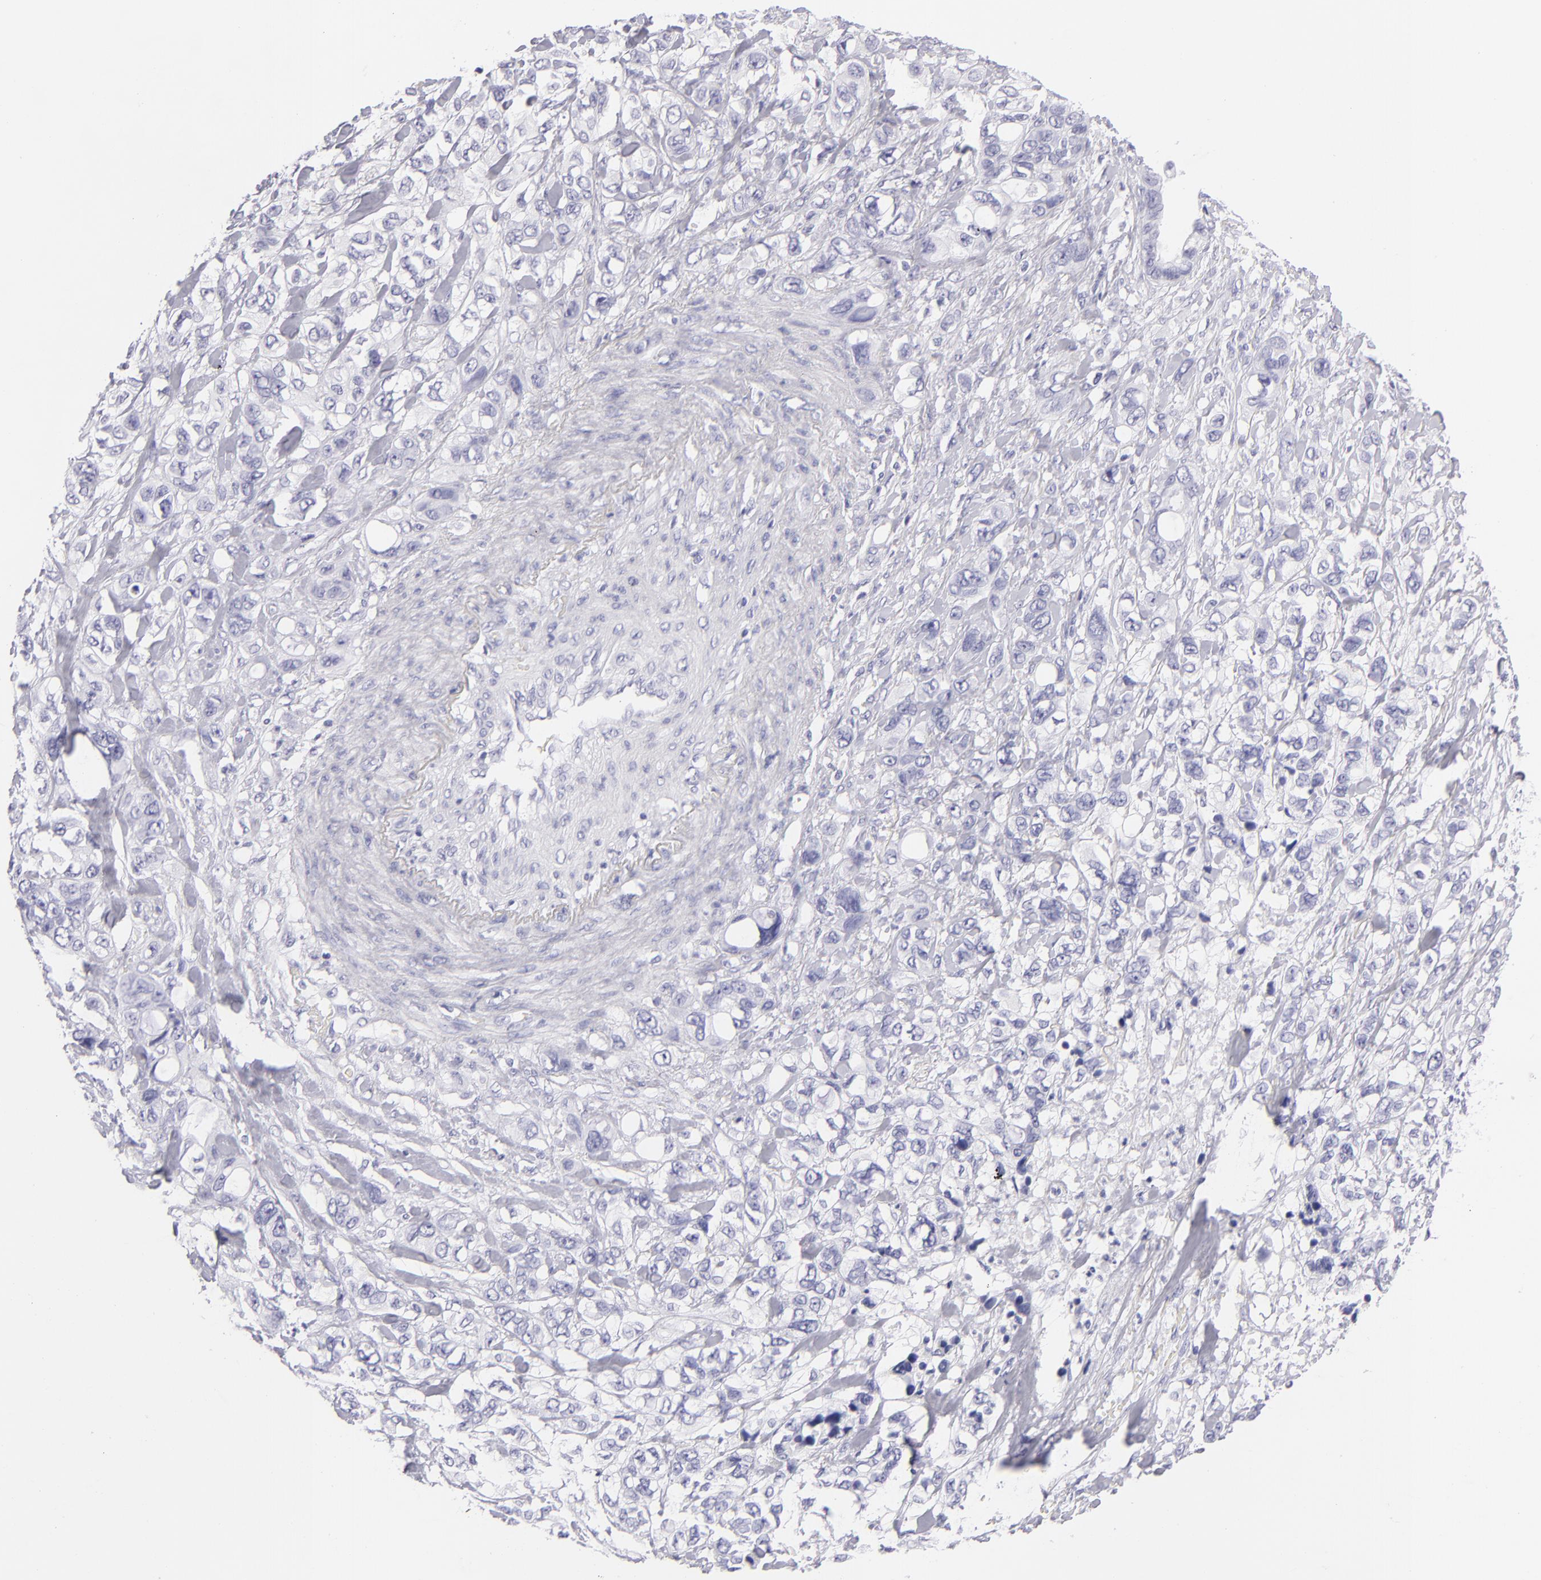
{"staining": {"intensity": "negative", "quantity": "none", "location": "none"}, "tissue": "stomach cancer", "cell_type": "Tumor cells", "image_type": "cancer", "snomed": [{"axis": "morphology", "description": "Adenocarcinoma, NOS"}, {"axis": "topography", "description": "Stomach, upper"}], "caption": "Immunohistochemistry histopathology image of human adenocarcinoma (stomach) stained for a protein (brown), which exhibits no expression in tumor cells.", "gene": "PVALB", "patient": {"sex": "male", "age": 47}}